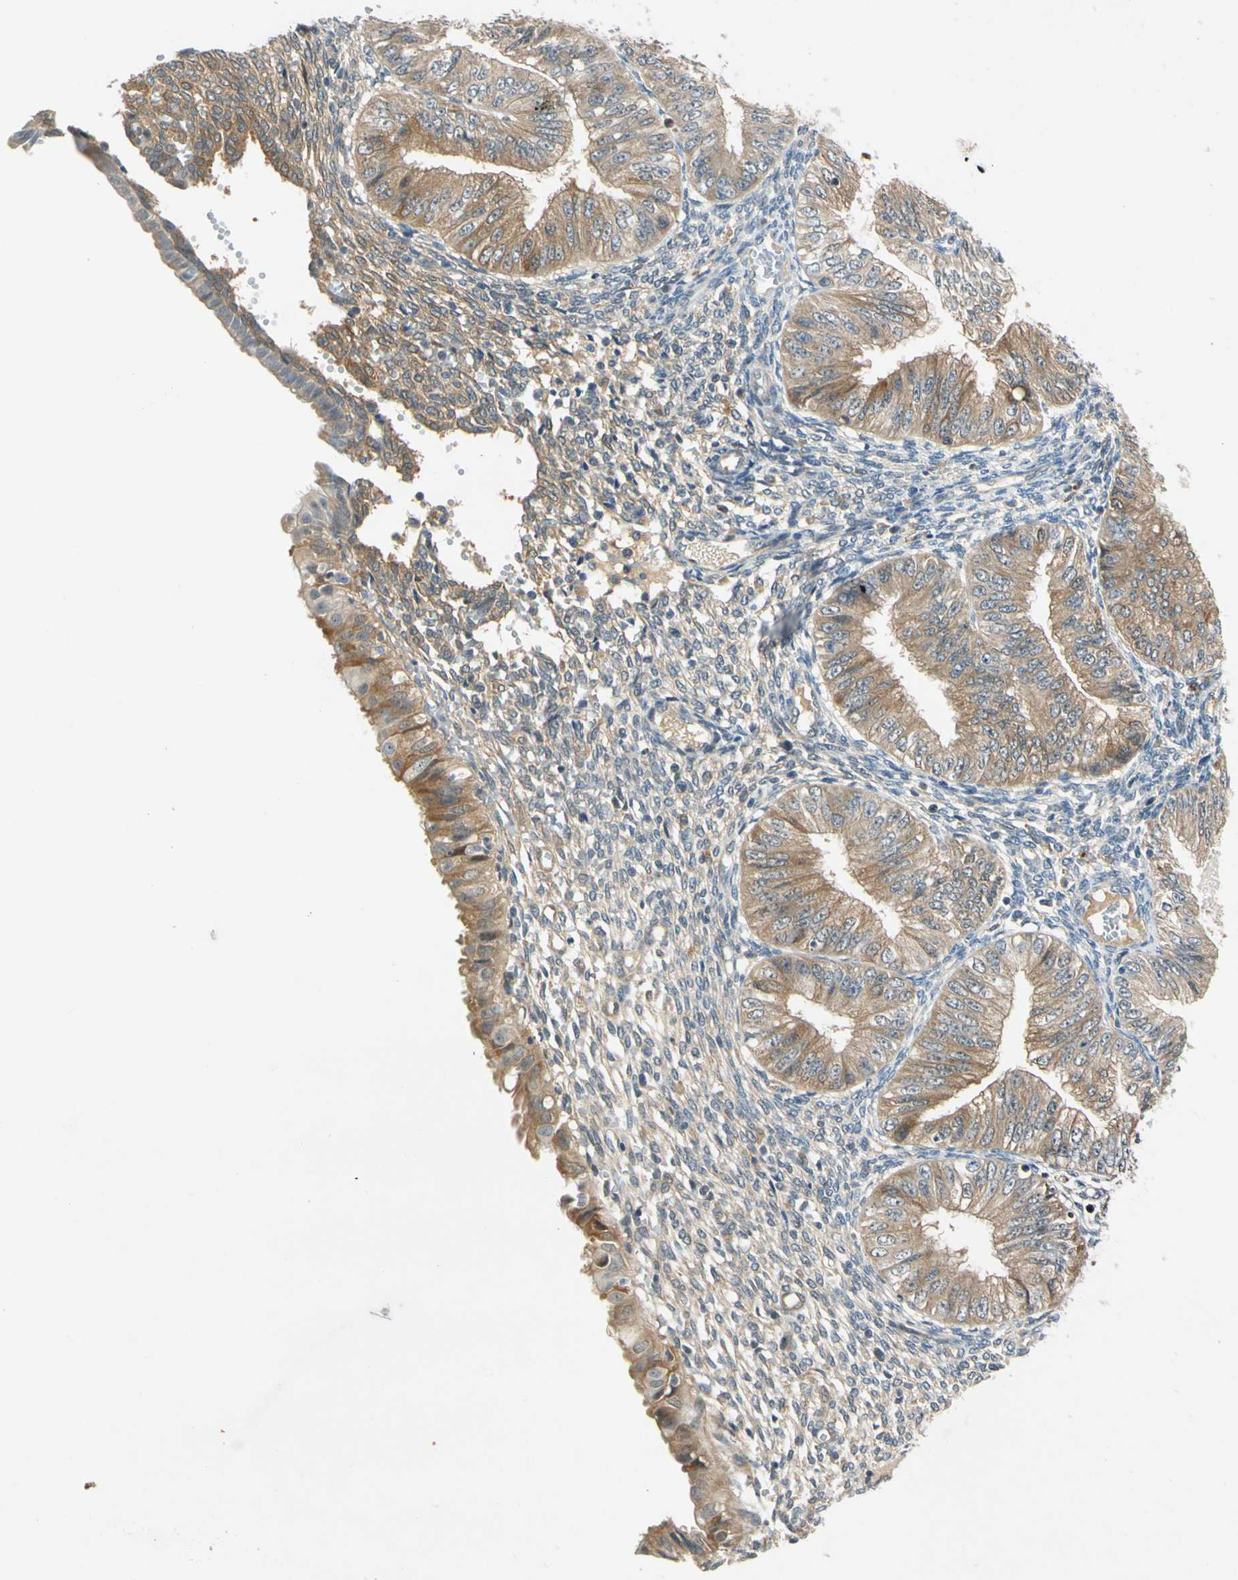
{"staining": {"intensity": "moderate", "quantity": ">75%", "location": "cytoplasmic/membranous"}, "tissue": "endometrial cancer", "cell_type": "Tumor cells", "image_type": "cancer", "snomed": [{"axis": "morphology", "description": "Normal tissue, NOS"}, {"axis": "morphology", "description": "Adenocarcinoma, NOS"}, {"axis": "topography", "description": "Endometrium"}], "caption": "Human adenocarcinoma (endometrial) stained for a protein (brown) reveals moderate cytoplasmic/membranous positive positivity in about >75% of tumor cells.", "gene": "WIPI1", "patient": {"sex": "female", "age": 53}}